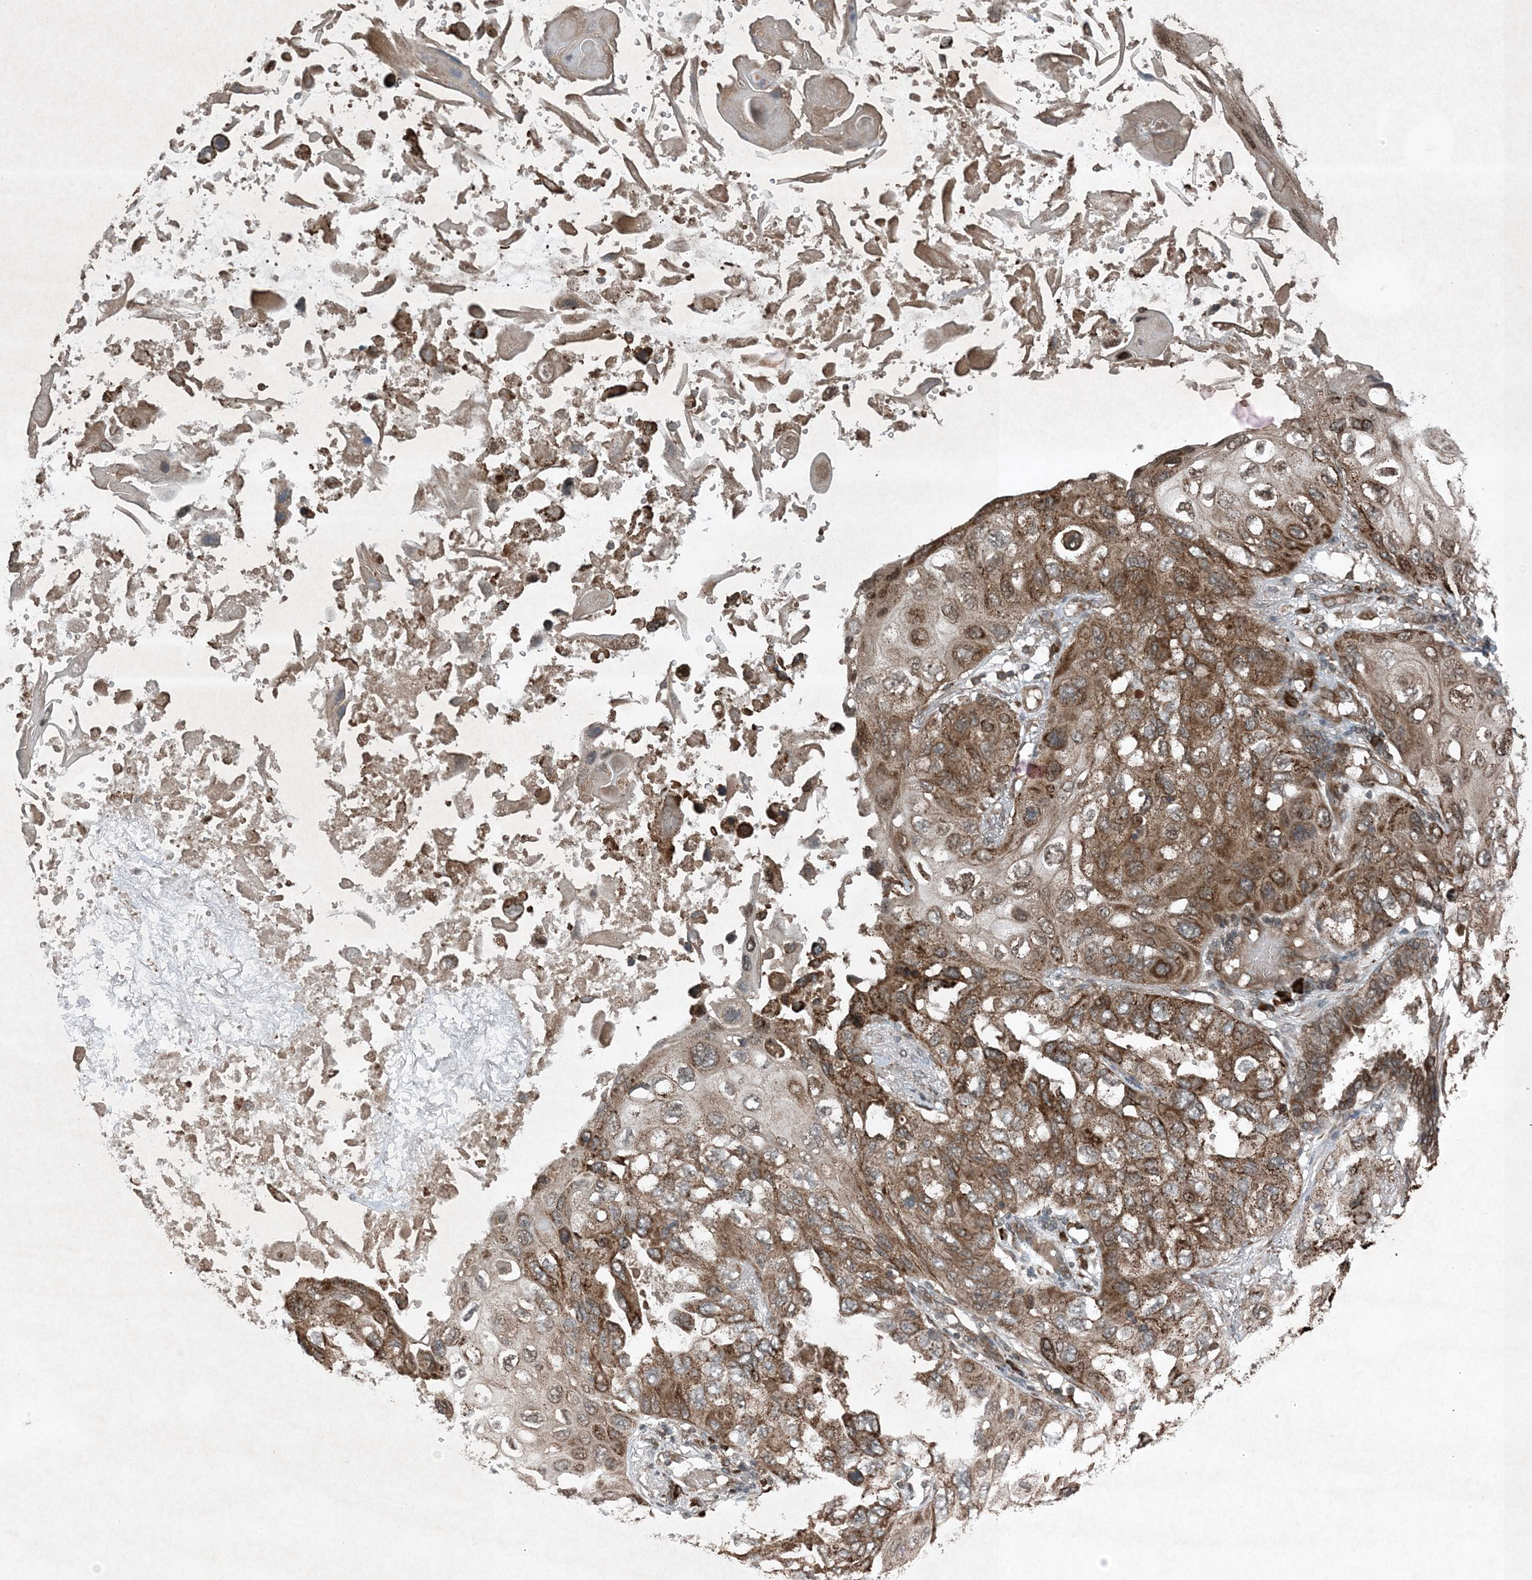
{"staining": {"intensity": "moderate", "quantity": ">75%", "location": "cytoplasmic/membranous"}, "tissue": "lung cancer", "cell_type": "Tumor cells", "image_type": "cancer", "snomed": [{"axis": "morphology", "description": "Squamous cell carcinoma, NOS"}, {"axis": "topography", "description": "Lung"}], "caption": "Moderate cytoplasmic/membranous protein staining is identified in approximately >75% of tumor cells in lung cancer (squamous cell carcinoma). (brown staining indicates protein expression, while blue staining denotes nuclei).", "gene": "GNG5", "patient": {"sex": "female", "age": 73}}